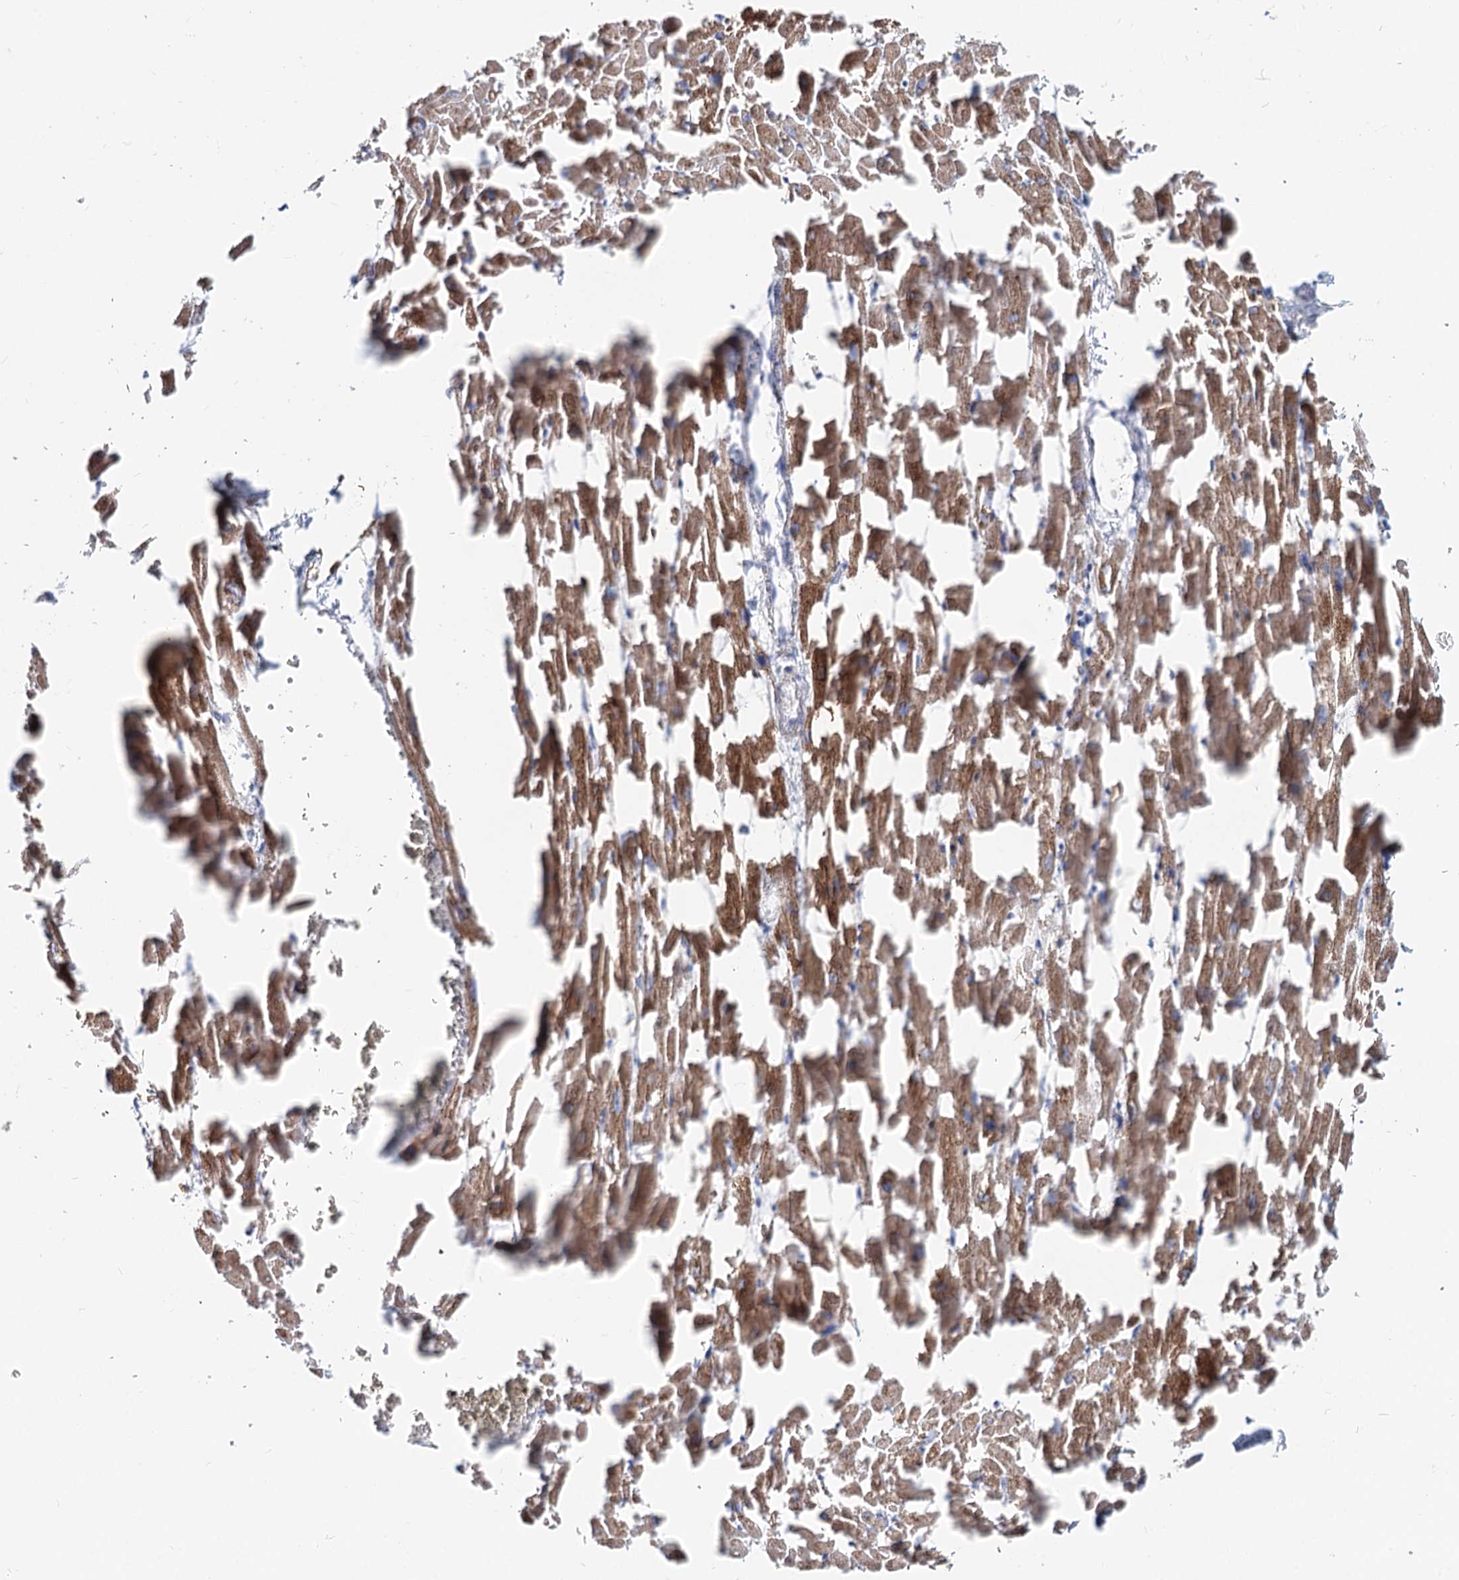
{"staining": {"intensity": "strong", "quantity": "25%-75%", "location": "cytoplasmic/membranous"}, "tissue": "heart muscle", "cell_type": "Cardiomyocytes", "image_type": "normal", "snomed": [{"axis": "morphology", "description": "Normal tissue, NOS"}, {"axis": "topography", "description": "Heart"}], "caption": "Heart muscle stained with IHC shows strong cytoplasmic/membranous positivity in approximately 25%-75% of cardiomyocytes.", "gene": "MCCC2", "patient": {"sex": "female", "age": 64}}